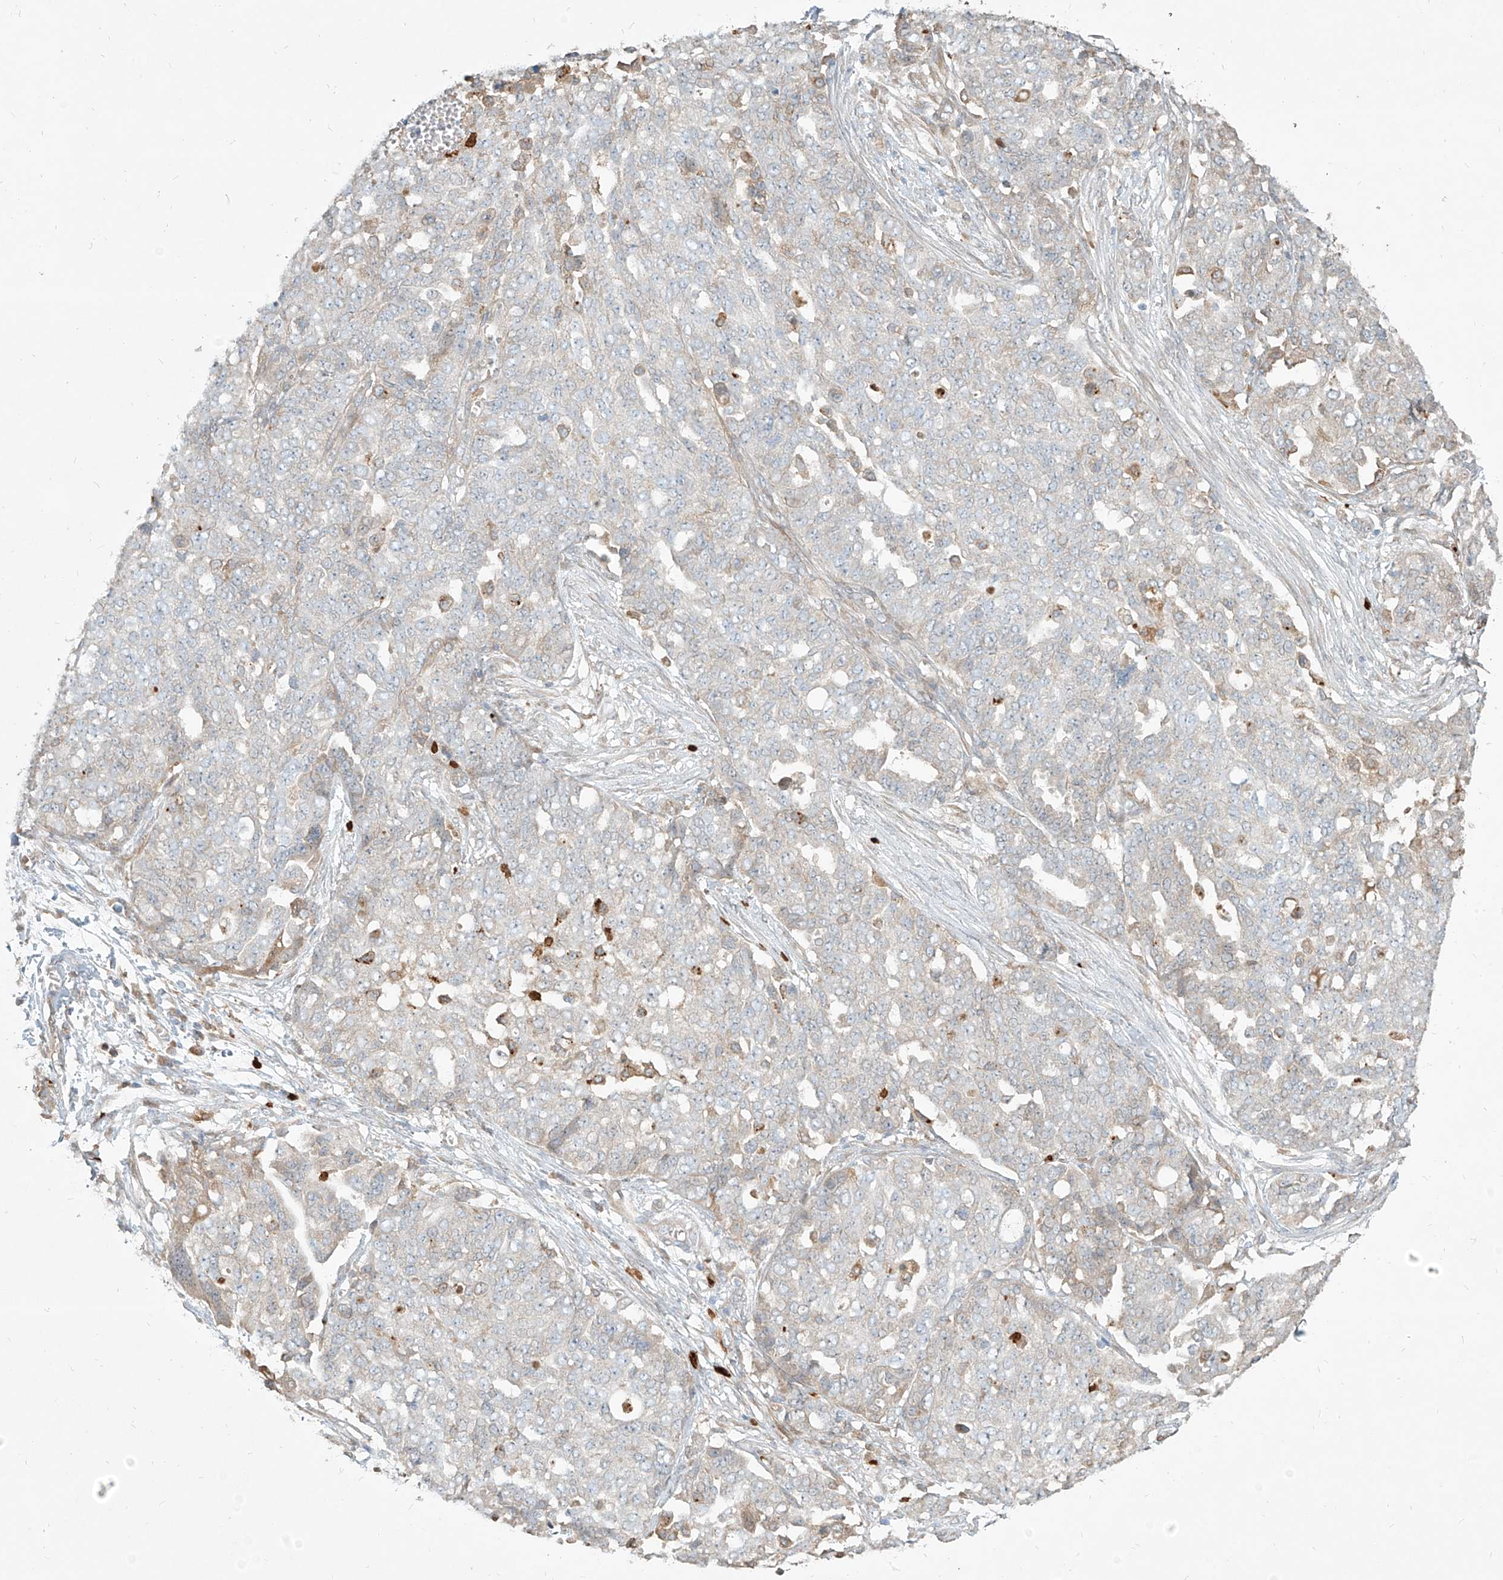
{"staining": {"intensity": "negative", "quantity": "none", "location": "none"}, "tissue": "ovarian cancer", "cell_type": "Tumor cells", "image_type": "cancer", "snomed": [{"axis": "morphology", "description": "Cystadenocarcinoma, serous, NOS"}, {"axis": "topography", "description": "Soft tissue"}, {"axis": "topography", "description": "Ovary"}], "caption": "The immunohistochemistry histopathology image has no significant staining in tumor cells of serous cystadenocarcinoma (ovarian) tissue.", "gene": "PGD", "patient": {"sex": "female", "age": 57}}